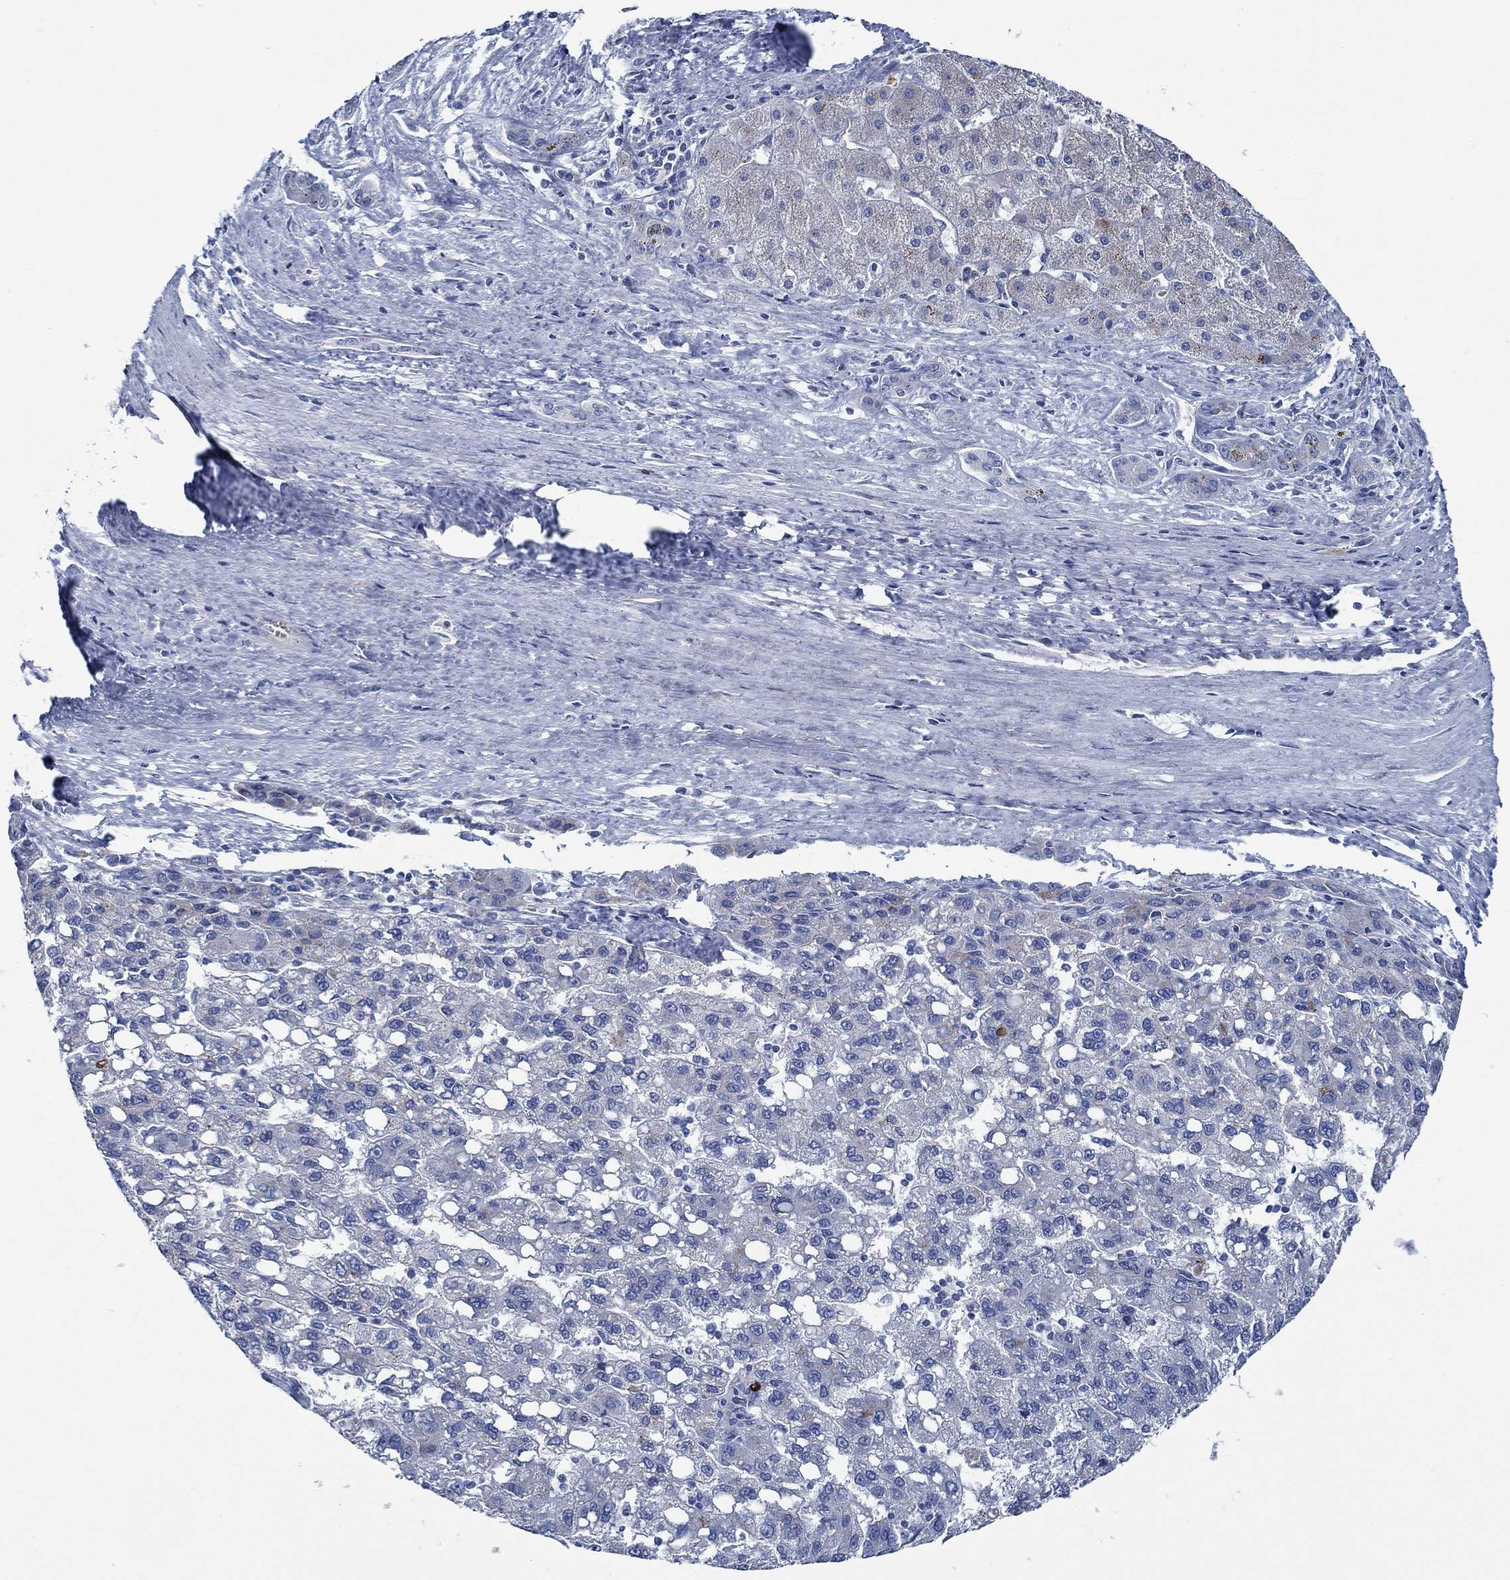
{"staining": {"intensity": "negative", "quantity": "none", "location": "none"}, "tissue": "liver cancer", "cell_type": "Tumor cells", "image_type": "cancer", "snomed": [{"axis": "morphology", "description": "Carcinoma, Hepatocellular, NOS"}, {"axis": "topography", "description": "Liver"}], "caption": "Tumor cells are negative for protein expression in human liver cancer (hepatocellular carcinoma).", "gene": "SVEP1", "patient": {"sex": "female", "age": 82}}